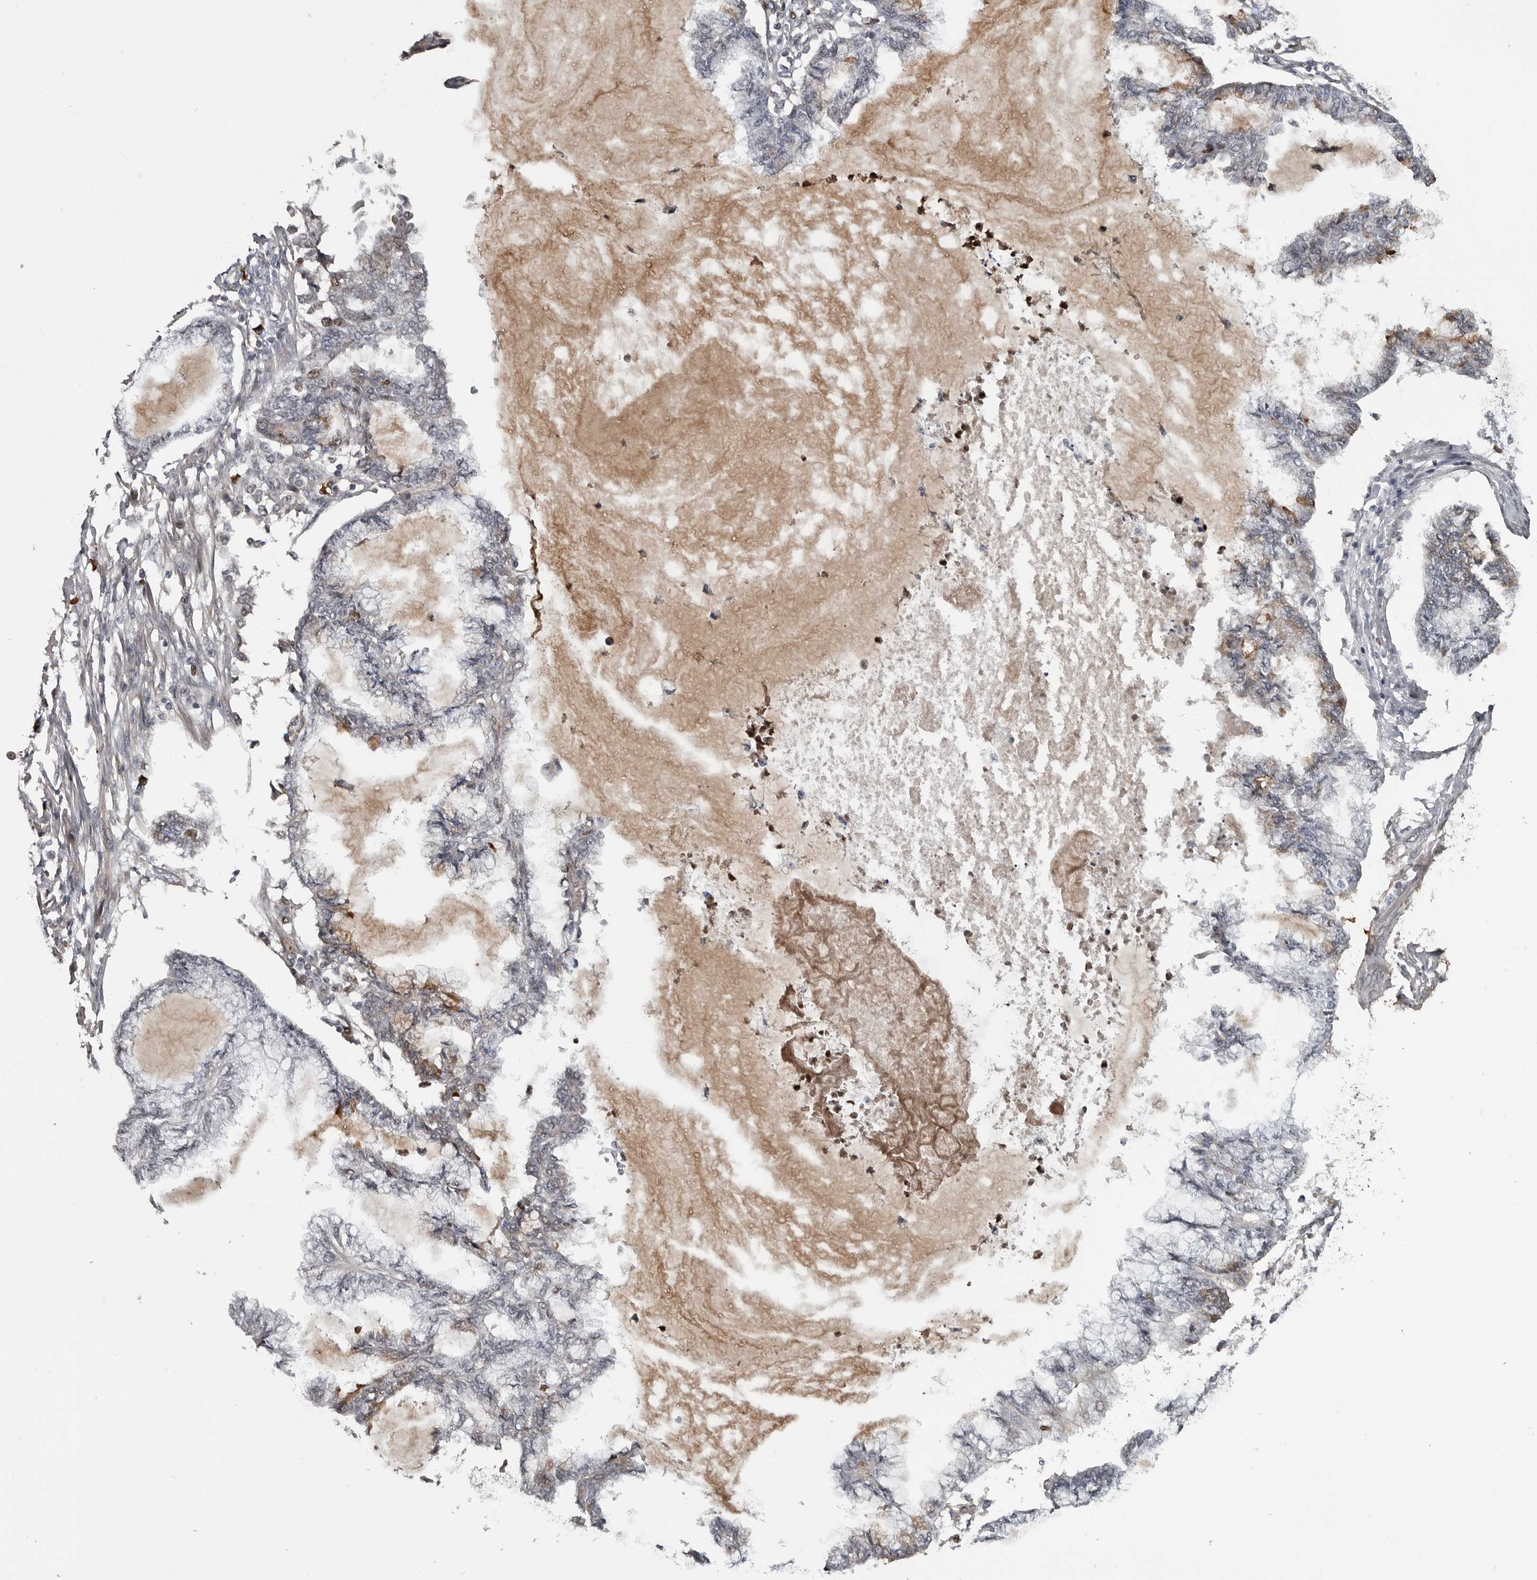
{"staining": {"intensity": "negative", "quantity": "none", "location": "none"}, "tissue": "endometrial cancer", "cell_type": "Tumor cells", "image_type": "cancer", "snomed": [{"axis": "morphology", "description": "Adenocarcinoma, NOS"}, {"axis": "topography", "description": "Endometrium"}], "caption": "A high-resolution micrograph shows IHC staining of adenocarcinoma (endometrial), which demonstrates no significant expression in tumor cells. (DAB (3,3'-diaminobenzidine) immunohistochemistry with hematoxylin counter stain).", "gene": "ZNF277", "patient": {"sex": "female", "age": 86}}